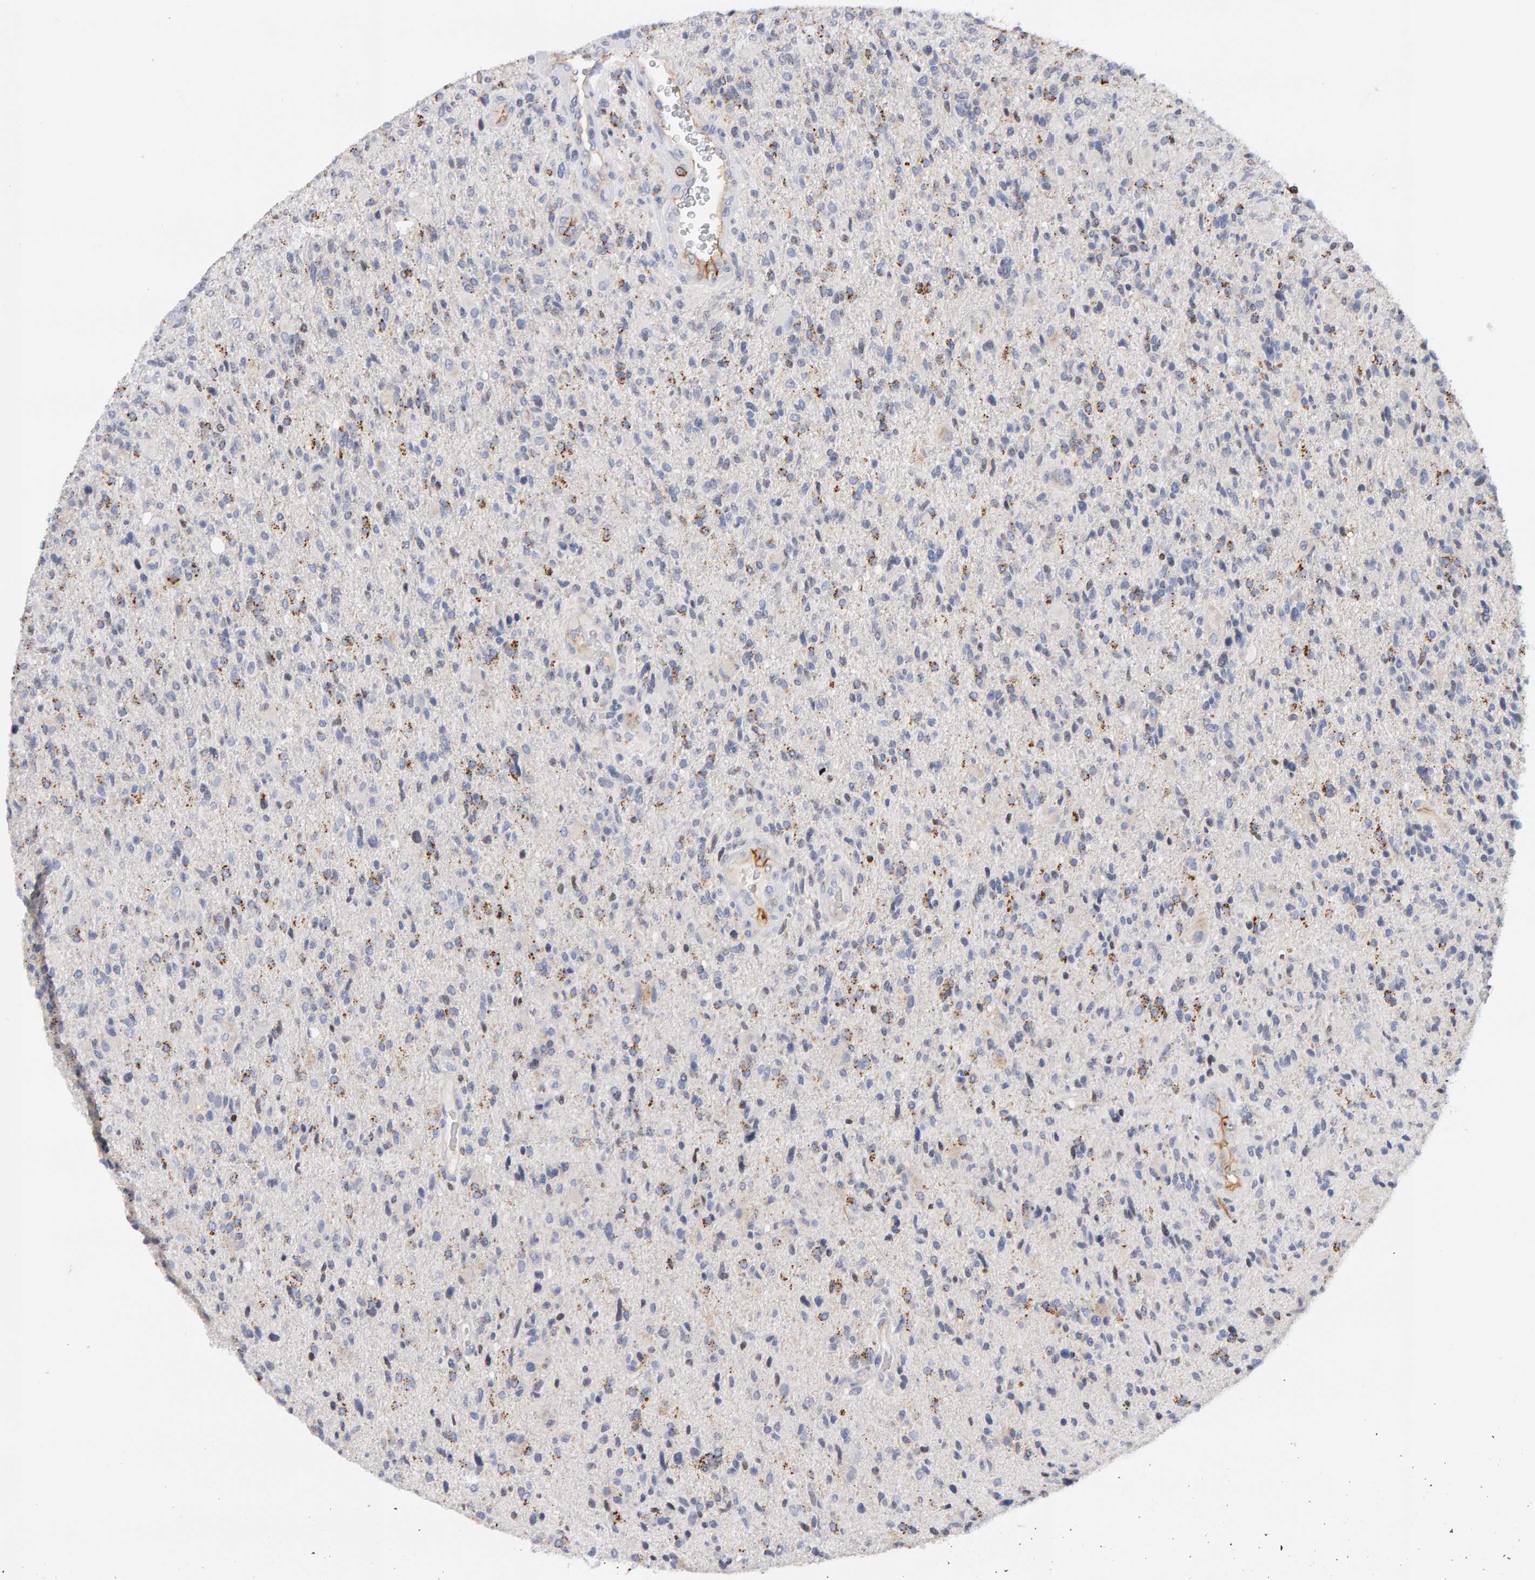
{"staining": {"intensity": "moderate", "quantity": "25%-75%", "location": "cytoplasmic/membranous"}, "tissue": "glioma", "cell_type": "Tumor cells", "image_type": "cancer", "snomed": [{"axis": "morphology", "description": "Glioma, malignant, High grade"}, {"axis": "topography", "description": "Brain"}], "caption": "Malignant glioma (high-grade) stained for a protein (brown) shows moderate cytoplasmic/membranous positive positivity in approximately 25%-75% of tumor cells.", "gene": "METRNL", "patient": {"sex": "male", "age": 72}}